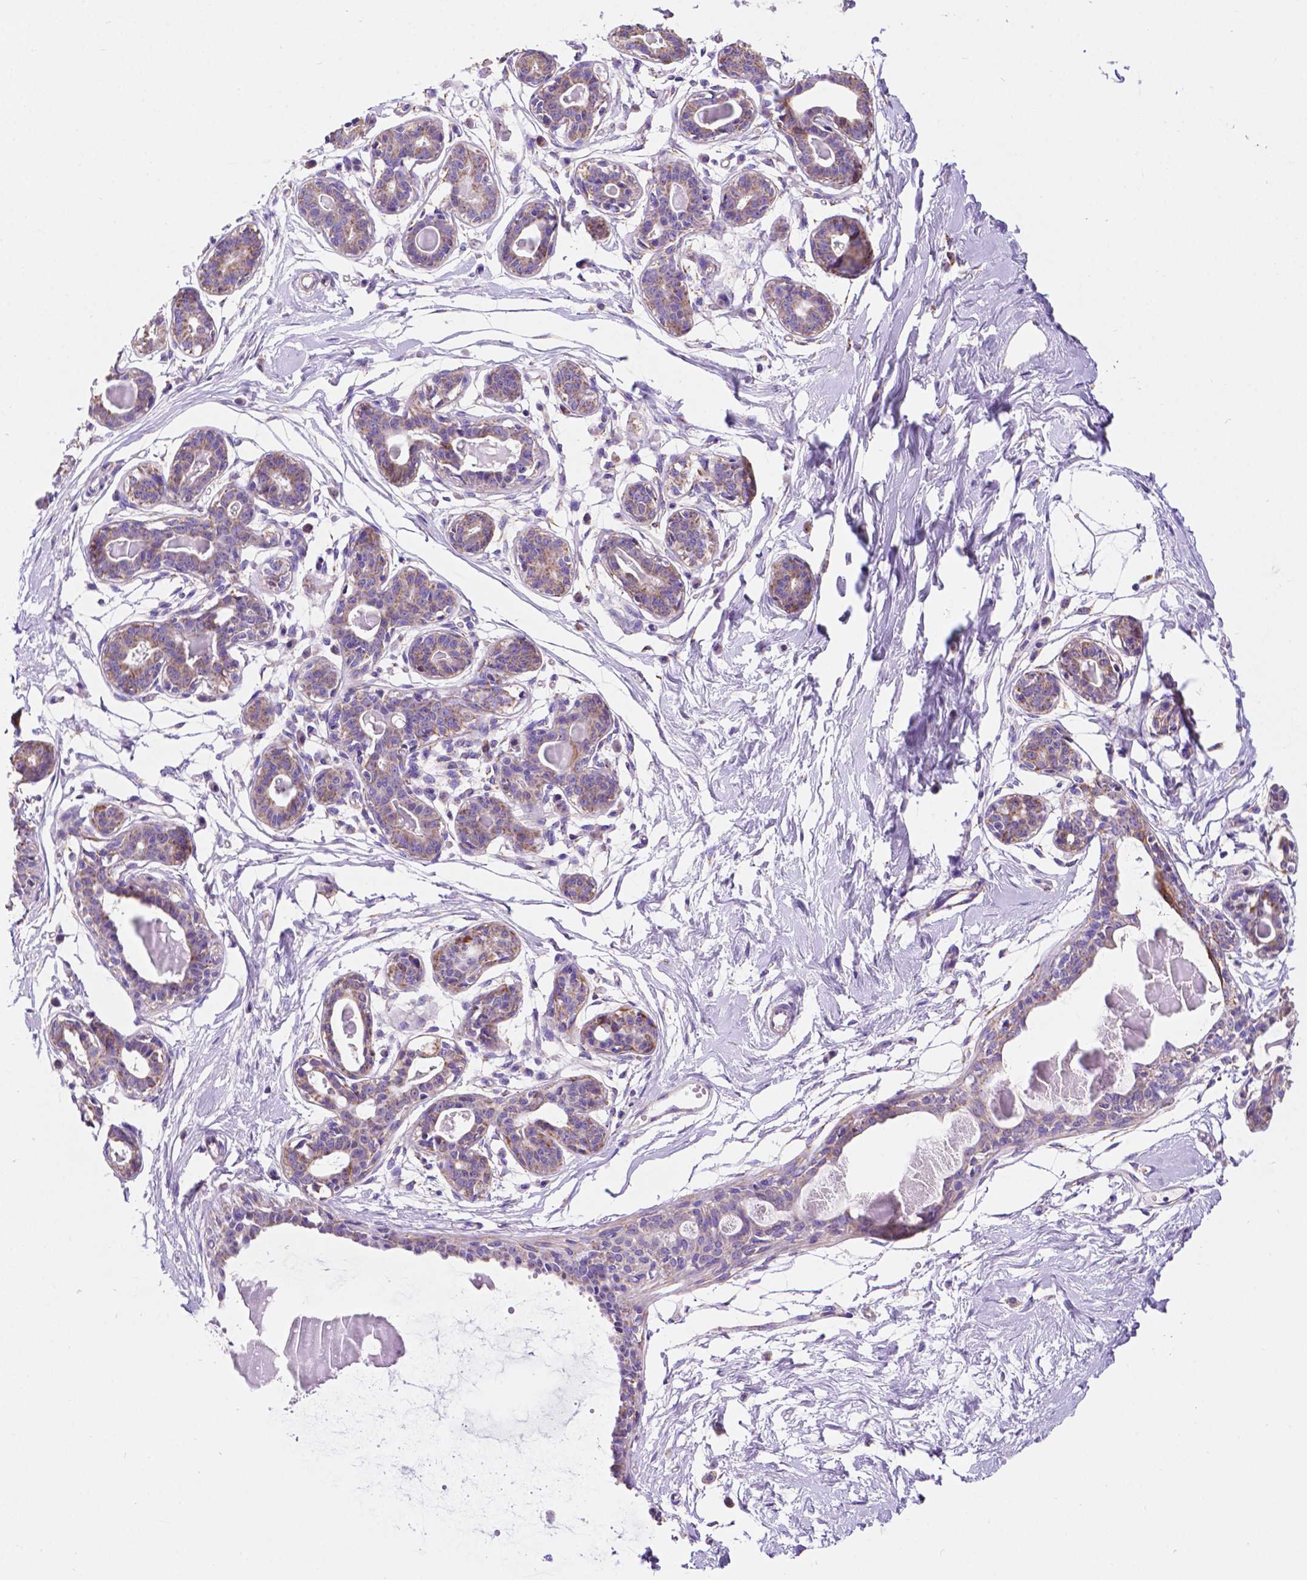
{"staining": {"intensity": "negative", "quantity": "none", "location": "none"}, "tissue": "breast", "cell_type": "Adipocytes", "image_type": "normal", "snomed": [{"axis": "morphology", "description": "Normal tissue, NOS"}, {"axis": "topography", "description": "Breast"}], "caption": "This is an immunohistochemistry (IHC) histopathology image of benign breast. There is no expression in adipocytes.", "gene": "TRPV5", "patient": {"sex": "female", "age": 45}}